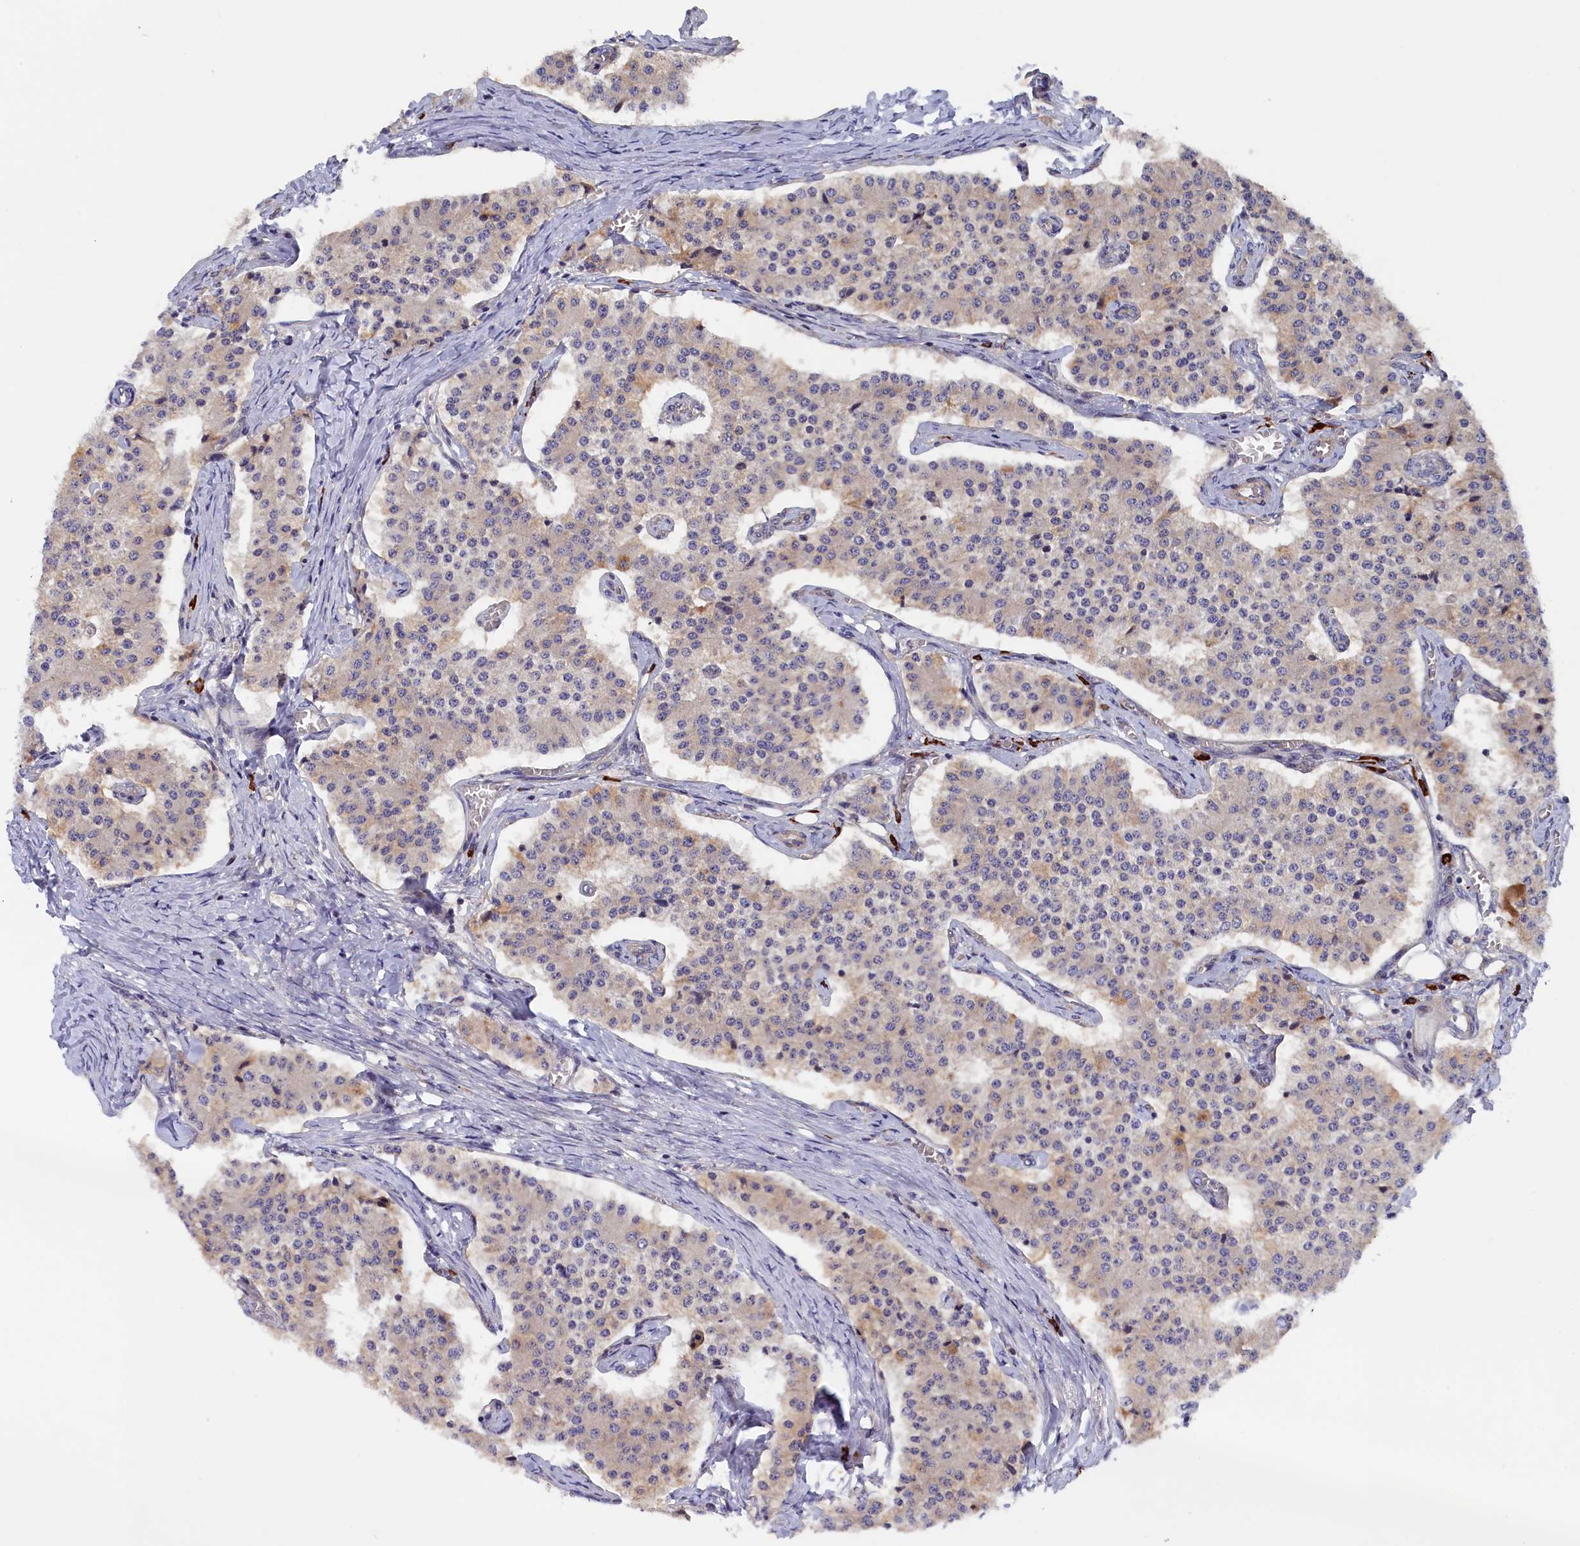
{"staining": {"intensity": "weak", "quantity": "25%-75%", "location": "cytoplasmic/membranous"}, "tissue": "carcinoid", "cell_type": "Tumor cells", "image_type": "cancer", "snomed": [{"axis": "morphology", "description": "Carcinoid, malignant, NOS"}, {"axis": "topography", "description": "Colon"}], "caption": "High-magnification brightfield microscopy of carcinoid (malignant) stained with DAB (brown) and counterstained with hematoxylin (blue). tumor cells exhibit weak cytoplasmic/membranous expression is present in about25%-75% of cells.", "gene": "JPT2", "patient": {"sex": "female", "age": 52}}